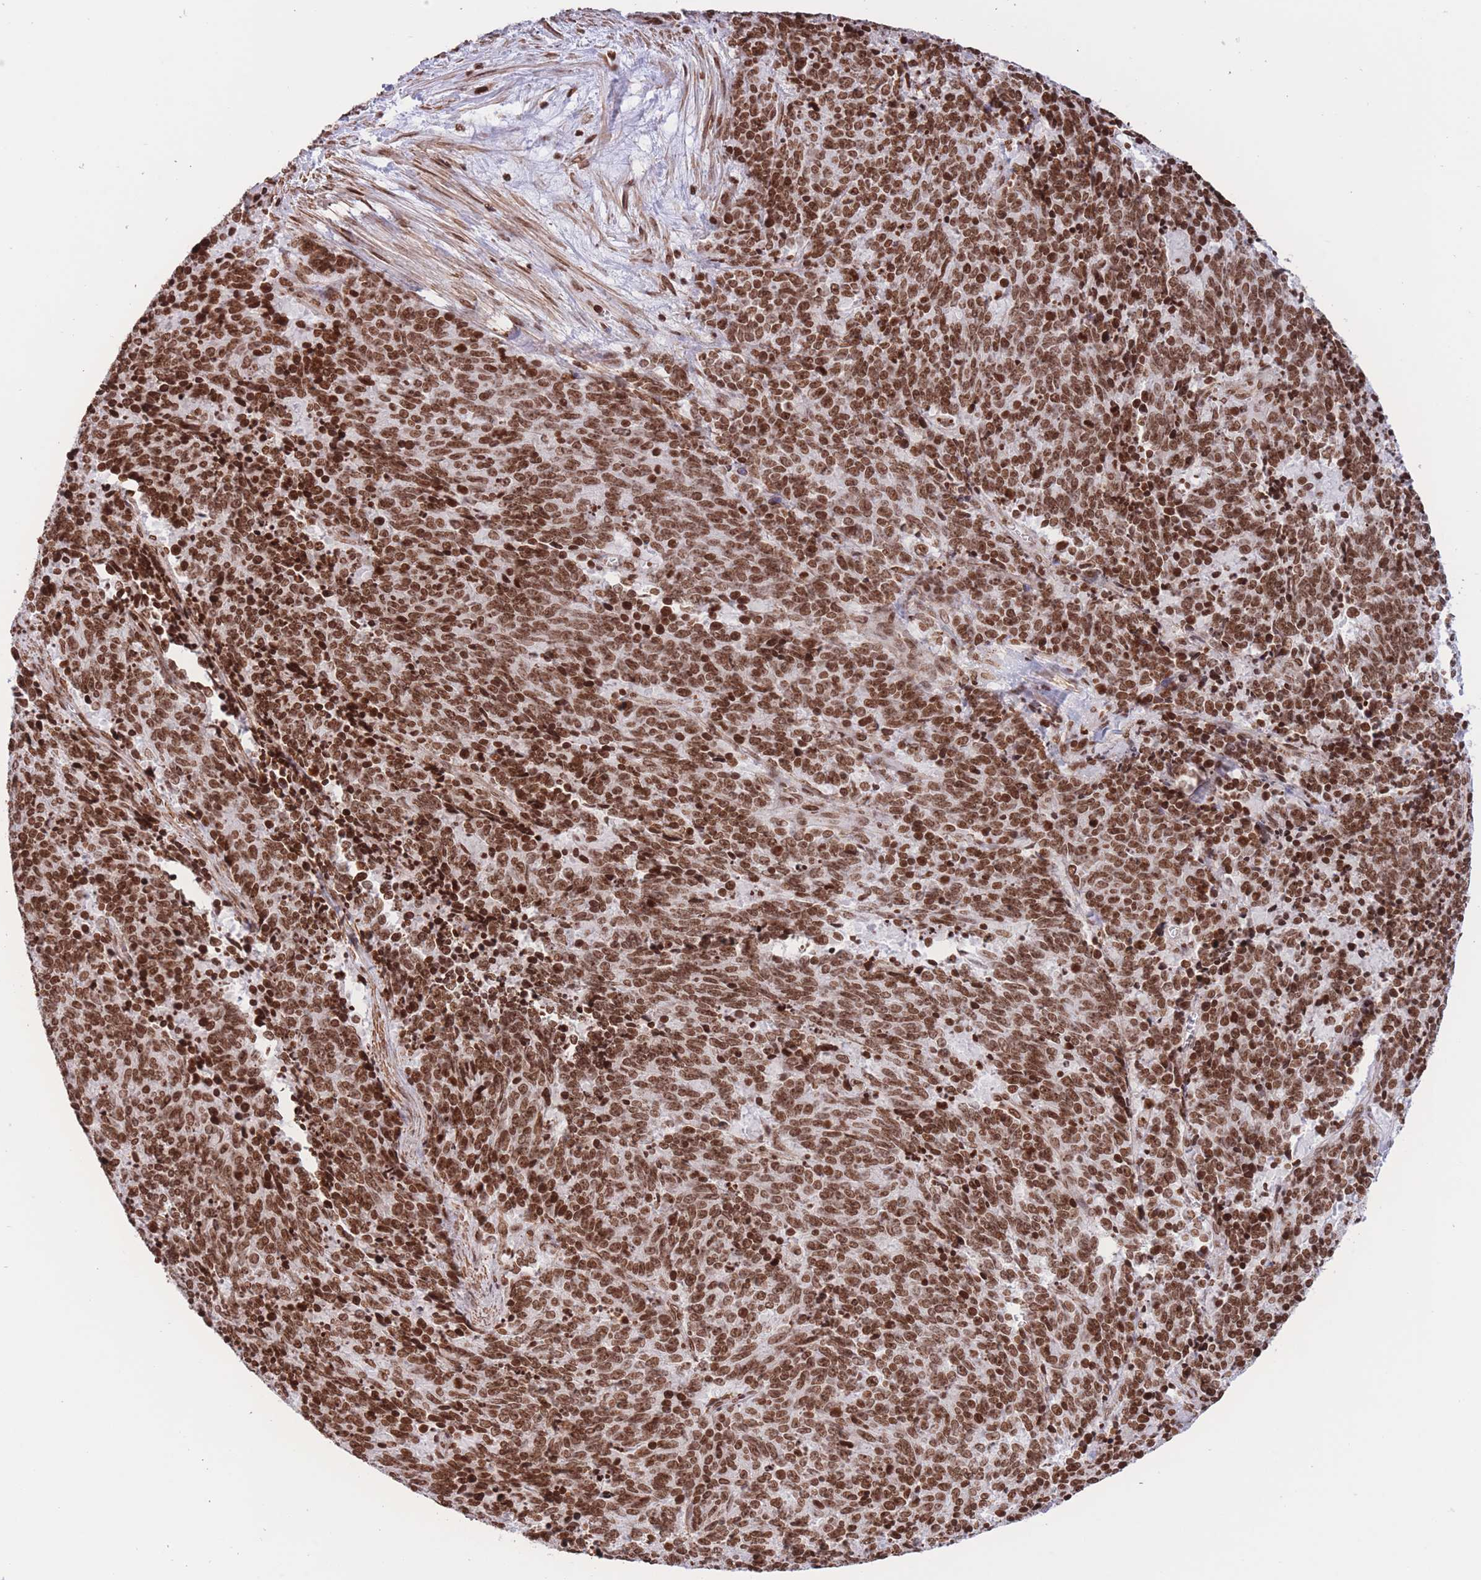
{"staining": {"intensity": "strong", "quantity": ">75%", "location": "nuclear"}, "tissue": "cervical cancer", "cell_type": "Tumor cells", "image_type": "cancer", "snomed": [{"axis": "morphology", "description": "Squamous cell carcinoma, NOS"}, {"axis": "topography", "description": "Cervix"}], "caption": "This histopathology image demonstrates immunohistochemistry (IHC) staining of human cervical cancer (squamous cell carcinoma), with high strong nuclear expression in about >75% of tumor cells.", "gene": "H2BC11", "patient": {"sex": "female", "age": 29}}